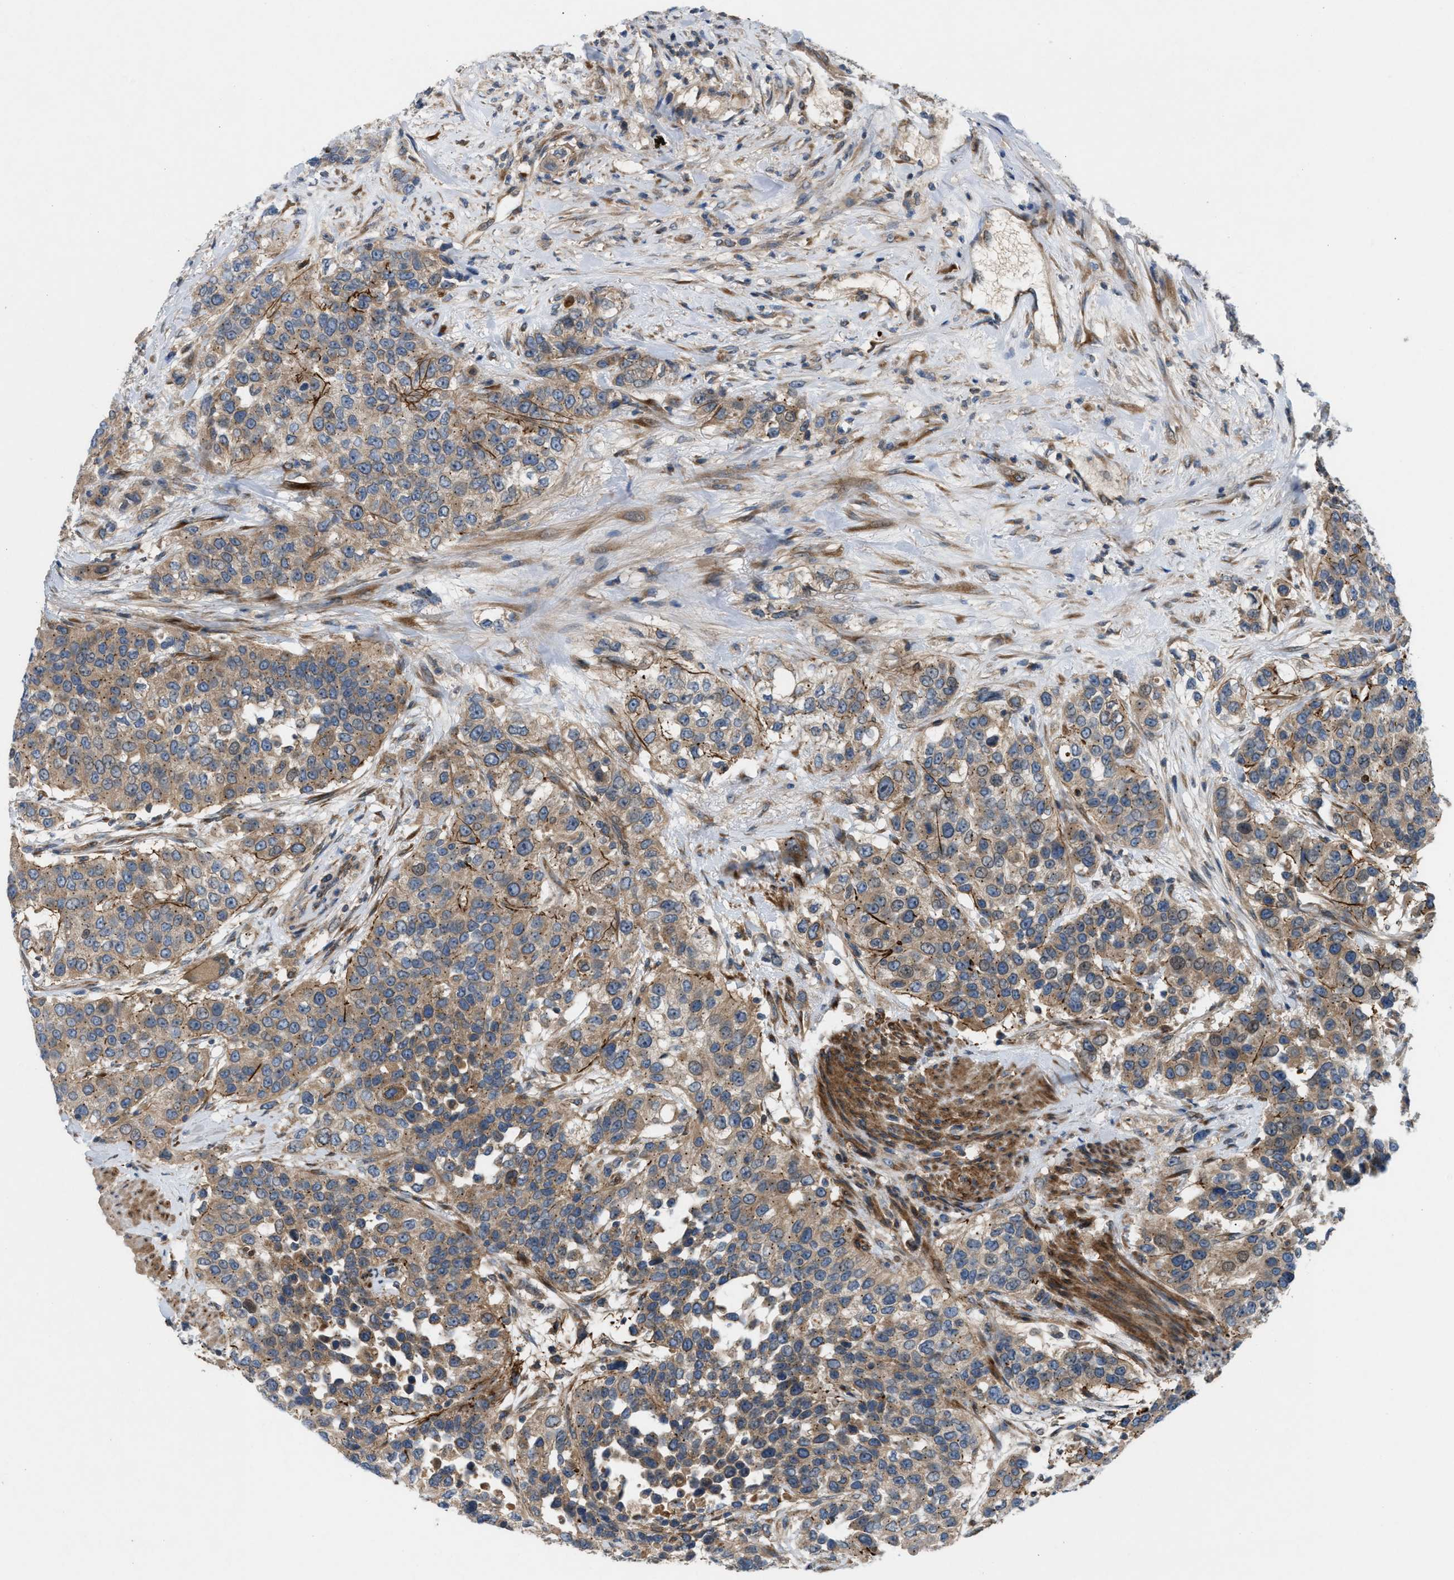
{"staining": {"intensity": "moderate", "quantity": ">75%", "location": "cytoplasmic/membranous"}, "tissue": "urothelial cancer", "cell_type": "Tumor cells", "image_type": "cancer", "snomed": [{"axis": "morphology", "description": "Urothelial carcinoma, High grade"}, {"axis": "topography", "description": "Urinary bladder"}], "caption": "Human urothelial cancer stained with a protein marker shows moderate staining in tumor cells.", "gene": "CYB5D1", "patient": {"sex": "female", "age": 80}}